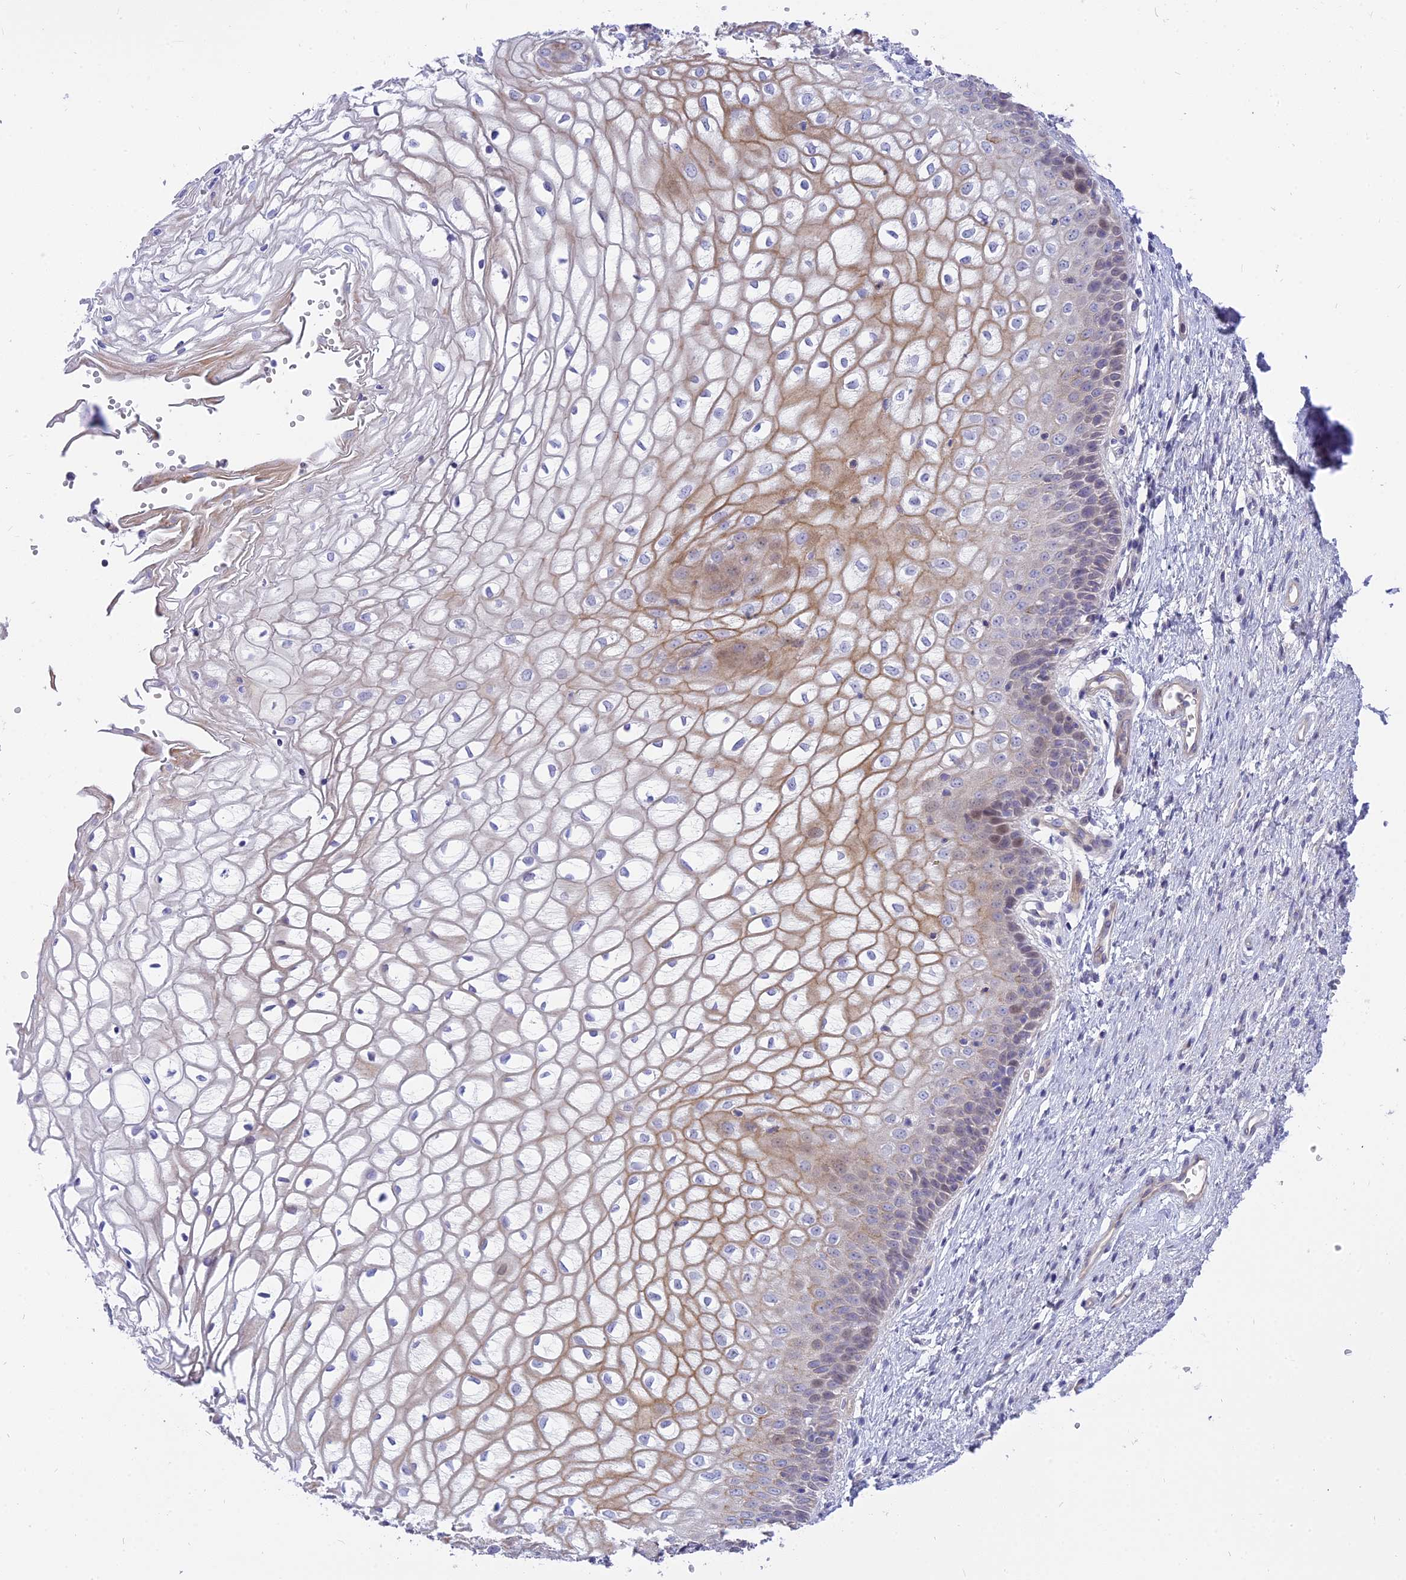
{"staining": {"intensity": "weak", "quantity": "<25%", "location": "cytoplasmic/membranous"}, "tissue": "vagina", "cell_type": "Squamous epithelial cells", "image_type": "normal", "snomed": [{"axis": "morphology", "description": "Normal tissue, NOS"}, {"axis": "topography", "description": "Vagina"}], "caption": "Histopathology image shows no protein expression in squamous epithelial cells of normal vagina. Brightfield microscopy of immunohistochemistry stained with DAB (3,3'-diaminobenzidine) (brown) and hematoxylin (blue), captured at high magnification.", "gene": "MBD3L1", "patient": {"sex": "female", "age": 34}}